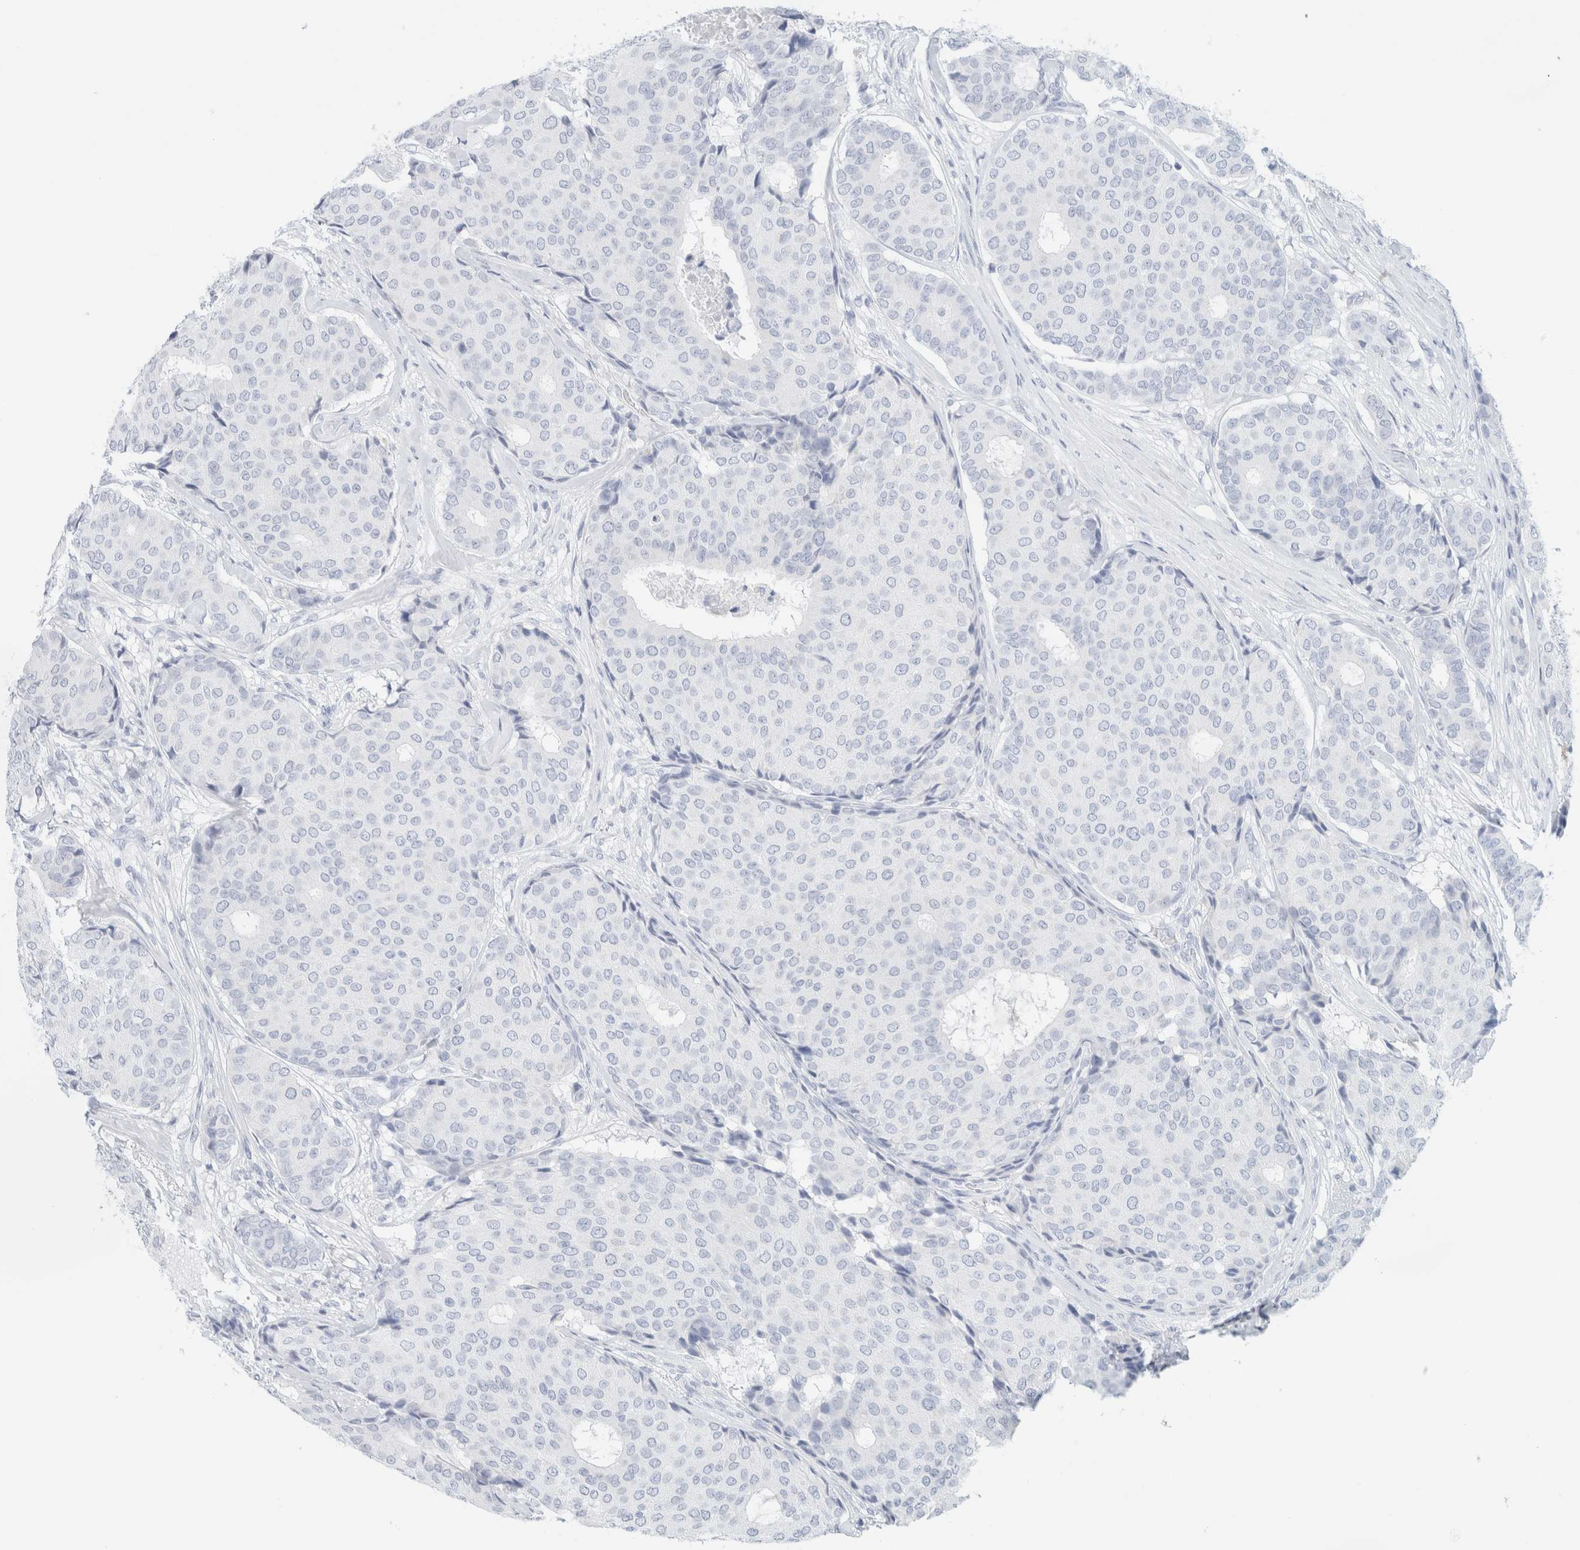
{"staining": {"intensity": "negative", "quantity": "none", "location": "none"}, "tissue": "breast cancer", "cell_type": "Tumor cells", "image_type": "cancer", "snomed": [{"axis": "morphology", "description": "Duct carcinoma"}, {"axis": "topography", "description": "Breast"}], "caption": "A histopathology image of invasive ductal carcinoma (breast) stained for a protein exhibits no brown staining in tumor cells.", "gene": "HEXD", "patient": {"sex": "female", "age": 75}}